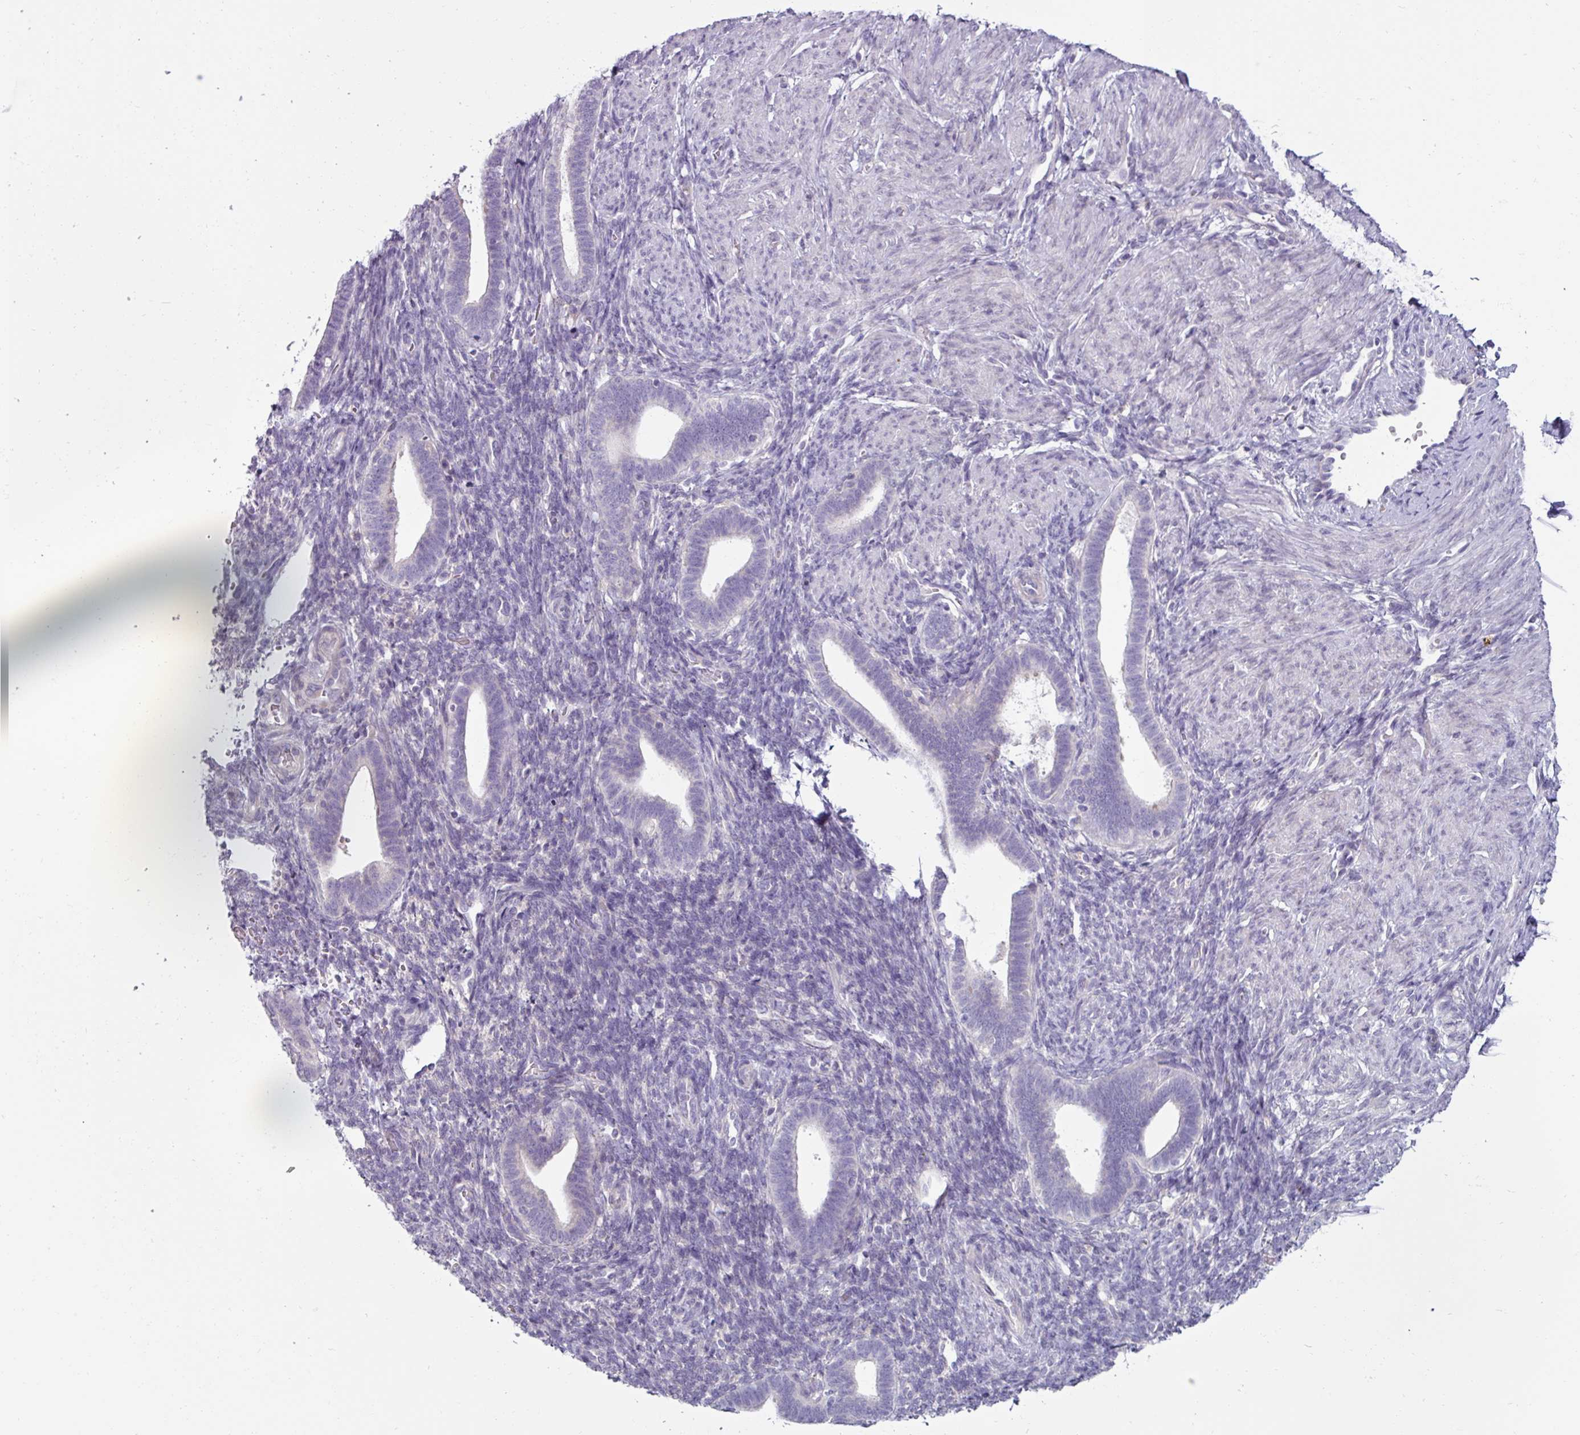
{"staining": {"intensity": "negative", "quantity": "none", "location": "none"}, "tissue": "endometrium", "cell_type": "Cells in endometrial stroma", "image_type": "normal", "snomed": [{"axis": "morphology", "description": "Normal tissue, NOS"}, {"axis": "topography", "description": "Endometrium"}], "caption": "Endometrium stained for a protein using immunohistochemistry displays no positivity cells in endometrial stroma.", "gene": "SMIM11", "patient": {"sex": "female", "age": 34}}